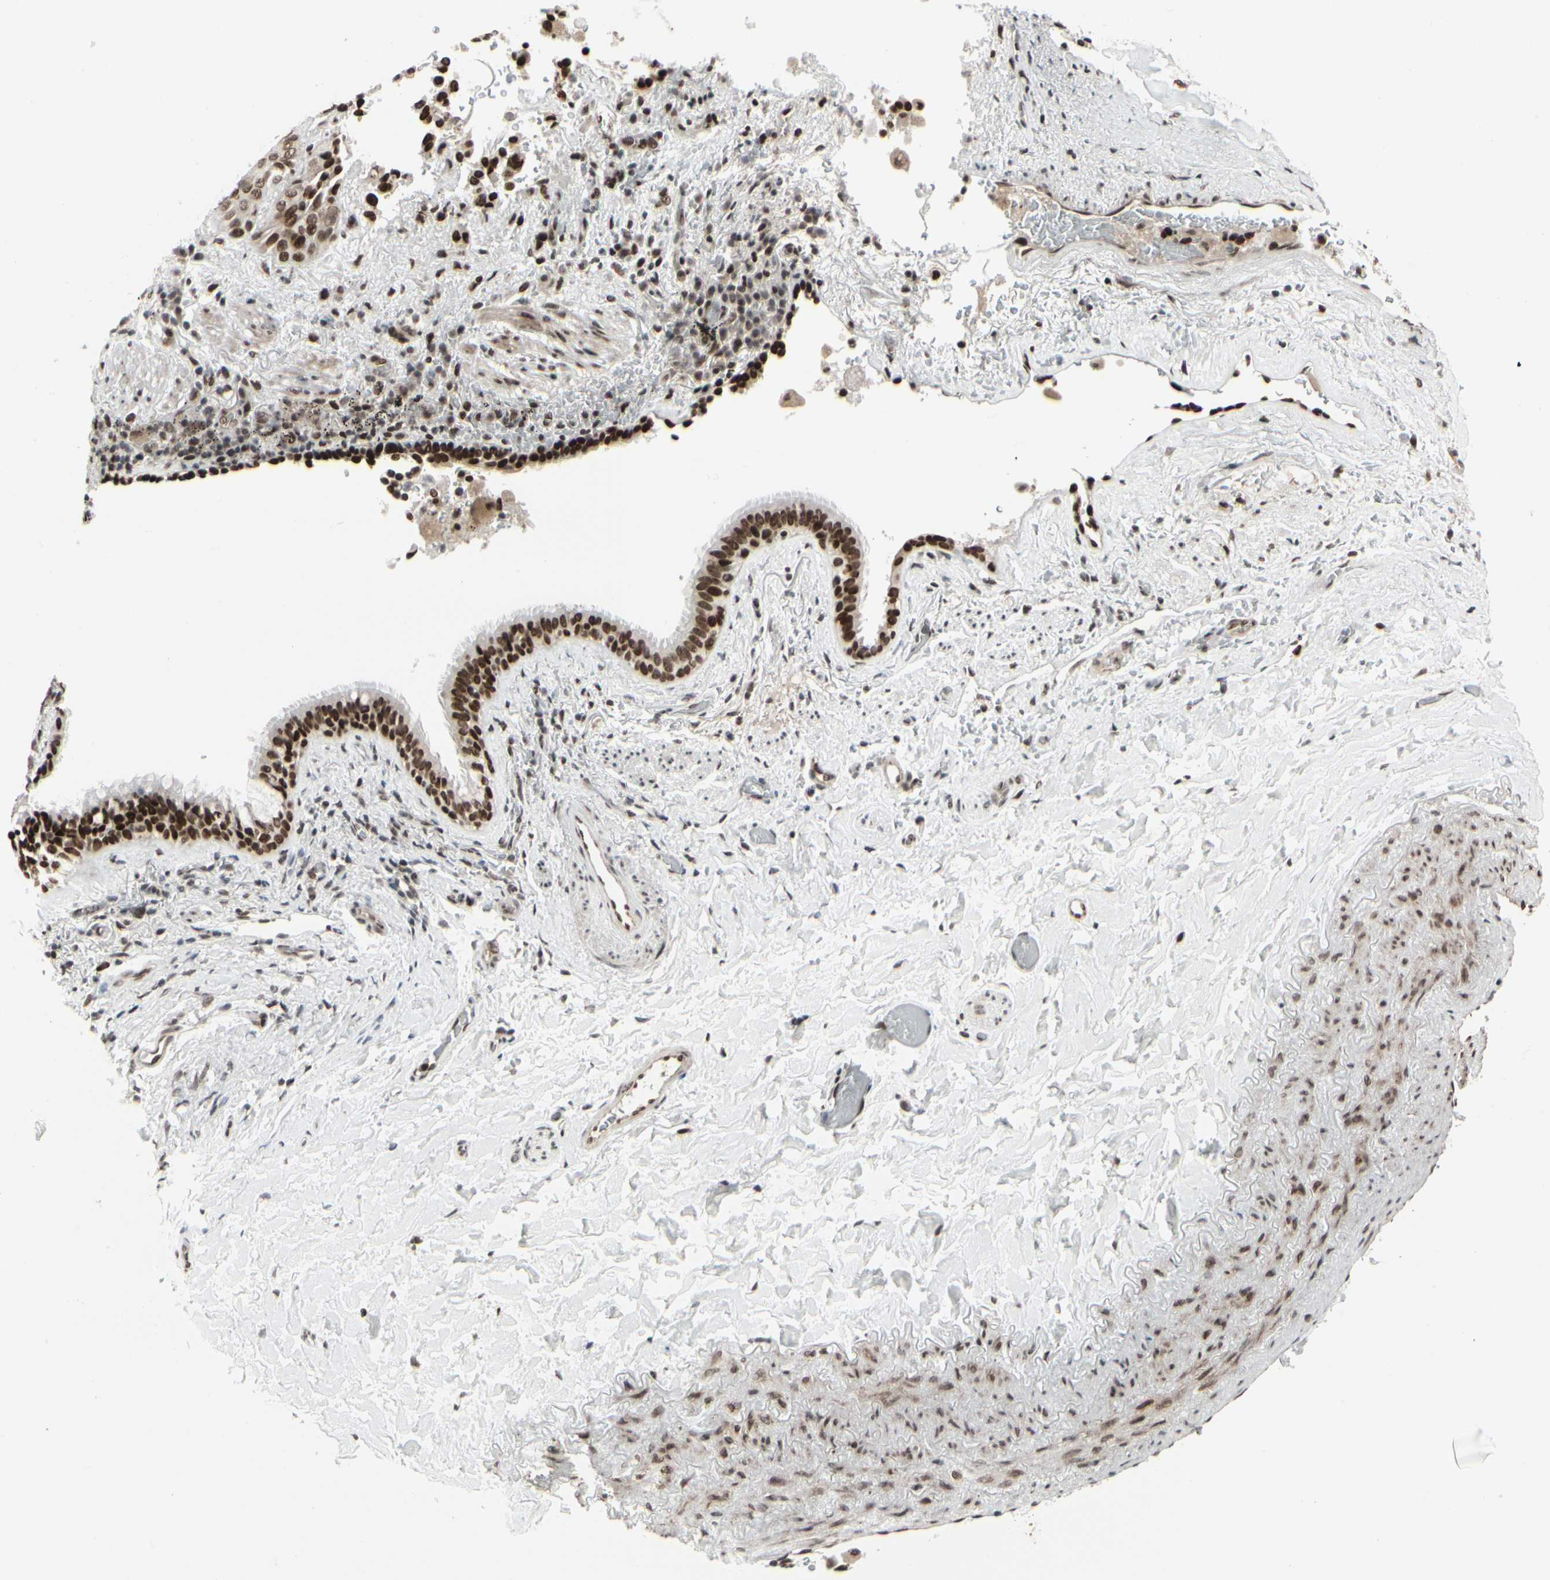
{"staining": {"intensity": "strong", "quantity": ">75%", "location": "nuclear"}, "tissue": "lung cancer", "cell_type": "Tumor cells", "image_type": "cancer", "snomed": [{"axis": "morphology", "description": "Squamous cell carcinoma, NOS"}, {"axis": "topography", "description": "Lung"}], "caption": "Lung squamous cell carcinoma stained for a protein demonstrates strong nuclear positivity in tumor cells. Immunohistochemistry (ihc) stains the protein in brown and the nuclei are stained blue.", "gene": "HMG20A", "patient": {"sex": "male", "age": 54}}